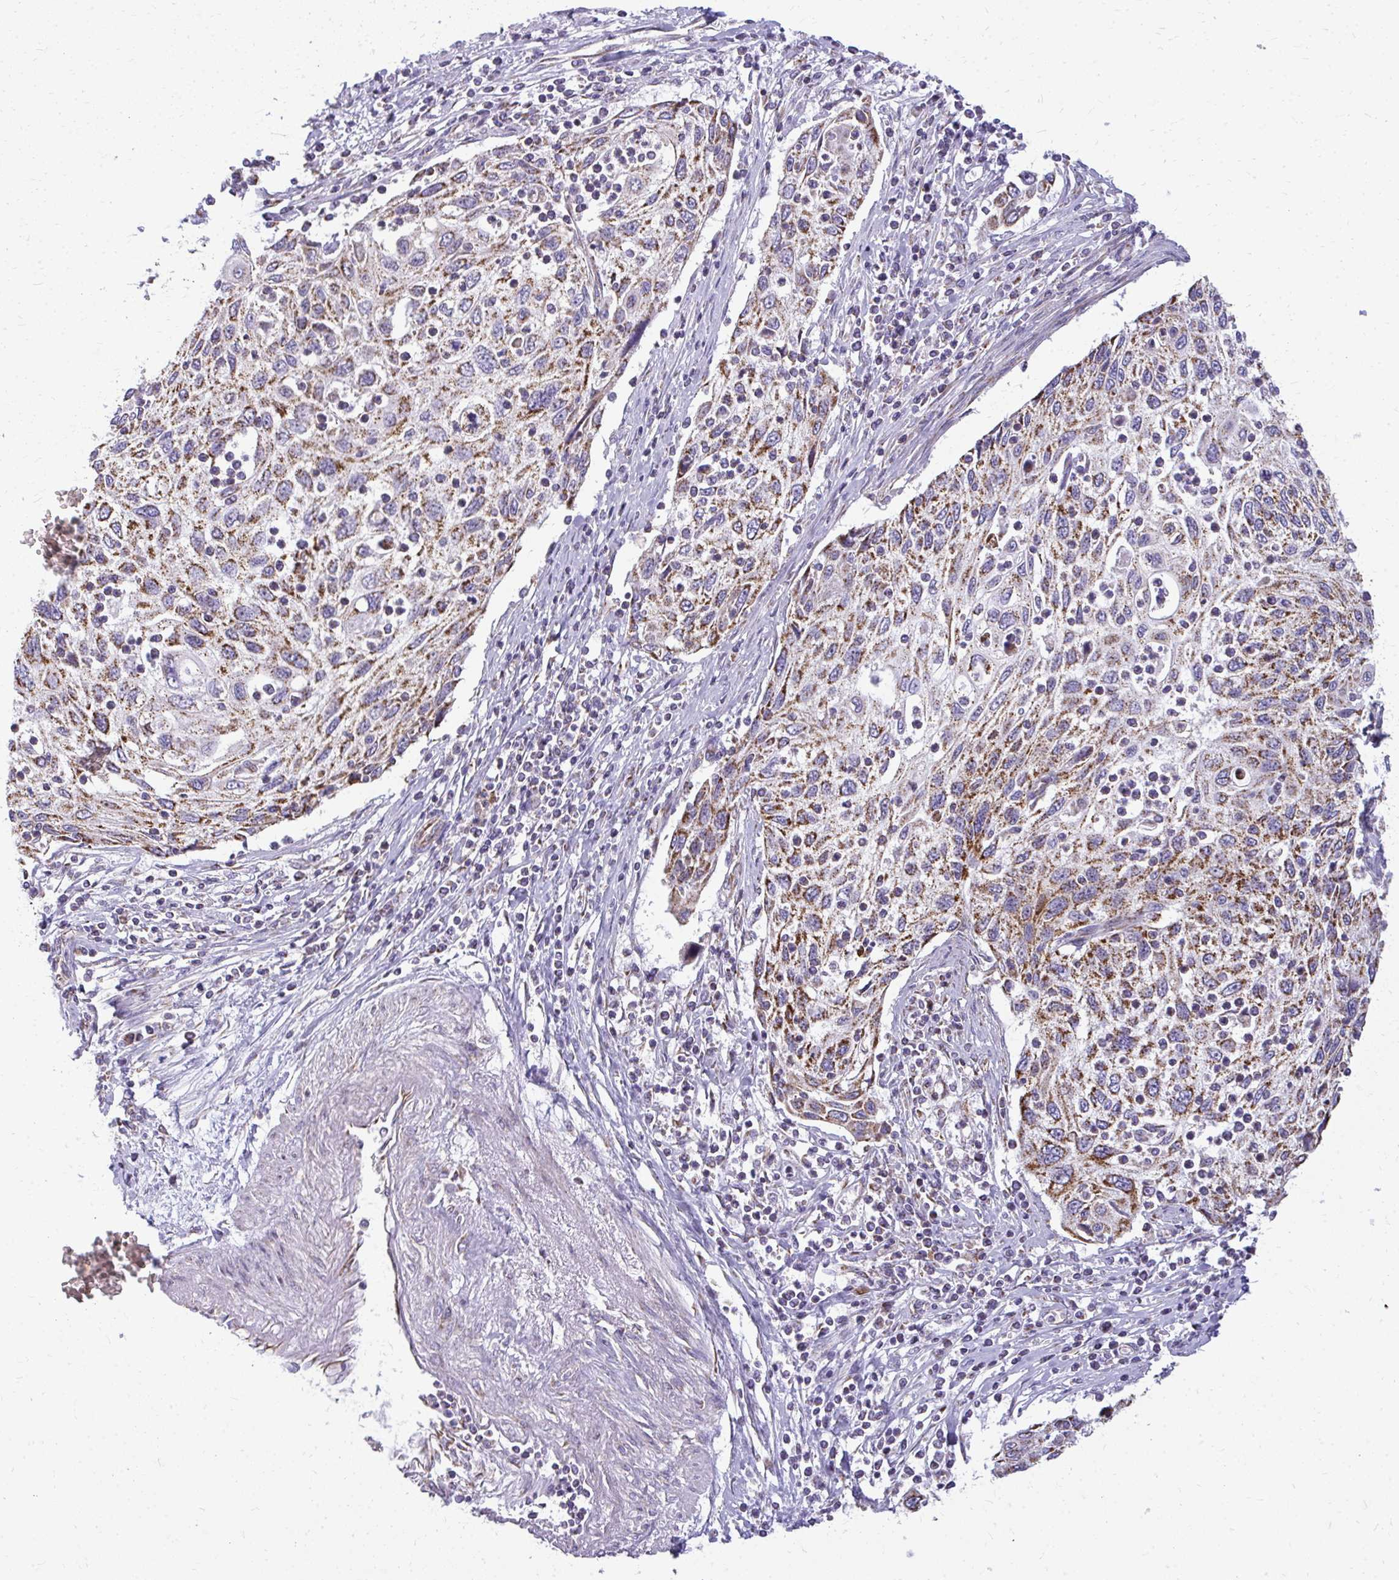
{"staining": {"intensity": "moderate", "quantity": ">75%", "location": "cytoplasmic/membranous"}, "tissue": "cervical cancer", "cell_type": "Tumor cells", "image_type": "cancer", "snomed": [{"axis": "morphology", "description": "Squamous cell carcinoma, NOS"}, {"axis": "topography", "description": "Cervix"}], "caption": "High-power microscopy captured an immunohistochemistry histopathology image of cervical cancer (squamous cell carcinoma), revealing moderate cytoplasmic/membranous staining in about >75% of tumor cells.", "gene": "IFIT1", "patient": {"sex": "female", "age": 70}}